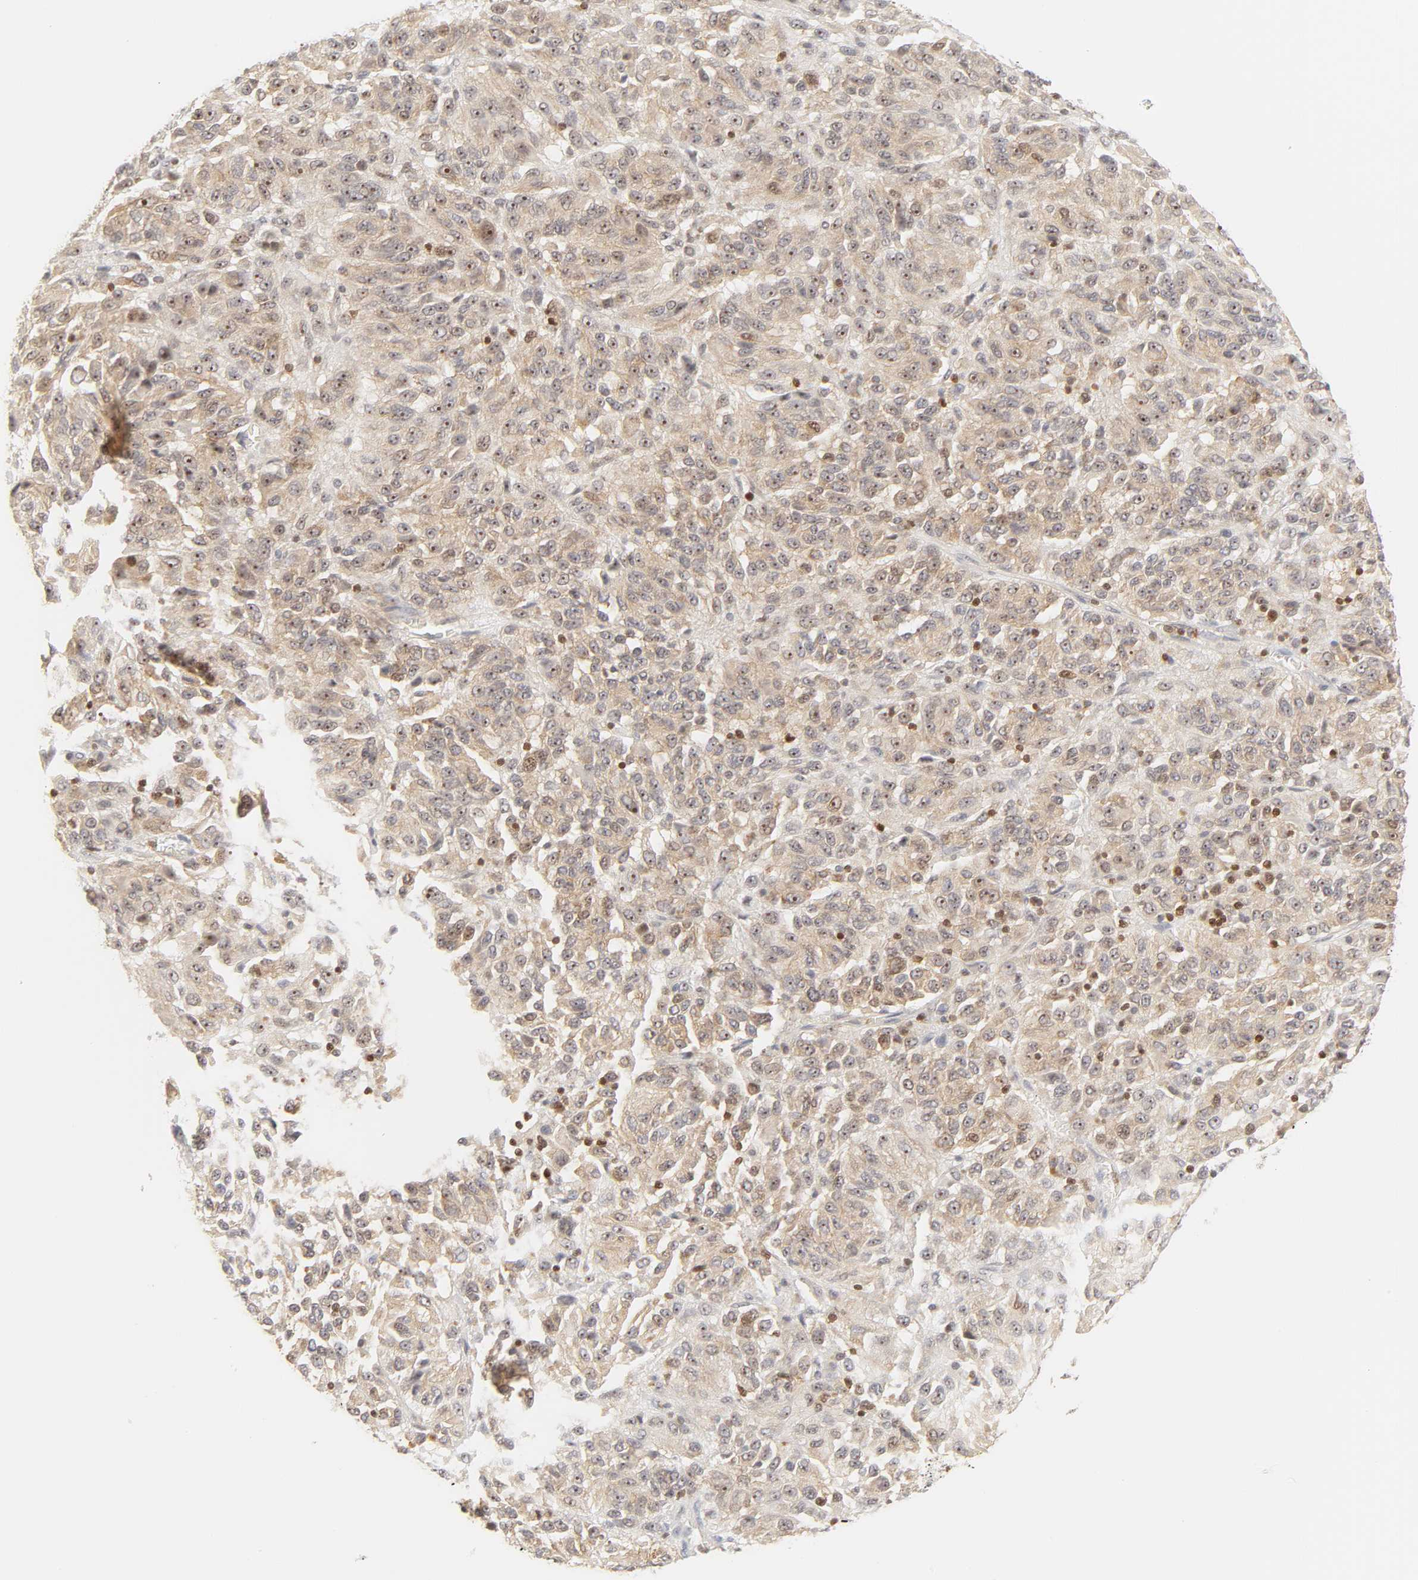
{"staining": {"intensity": "moderate", "quantity": ">75%", "location": "cytoplasmic/membranous,nuclear"}, "tissue": "melanoma", "cell_type": "Tumor cells", "image_type": "cancer", "snomed": [{"axis": "morphology", "description": "Malignant melanoma, Metastatic site"}, {"axis": "topography", "description": "Lung"}], "caption": "Melanoma stained with a protein marker exhibits moderate staining in tumor cells.", "gene": "KIF2A", "patient": {"sex": "male", "age": 64}}